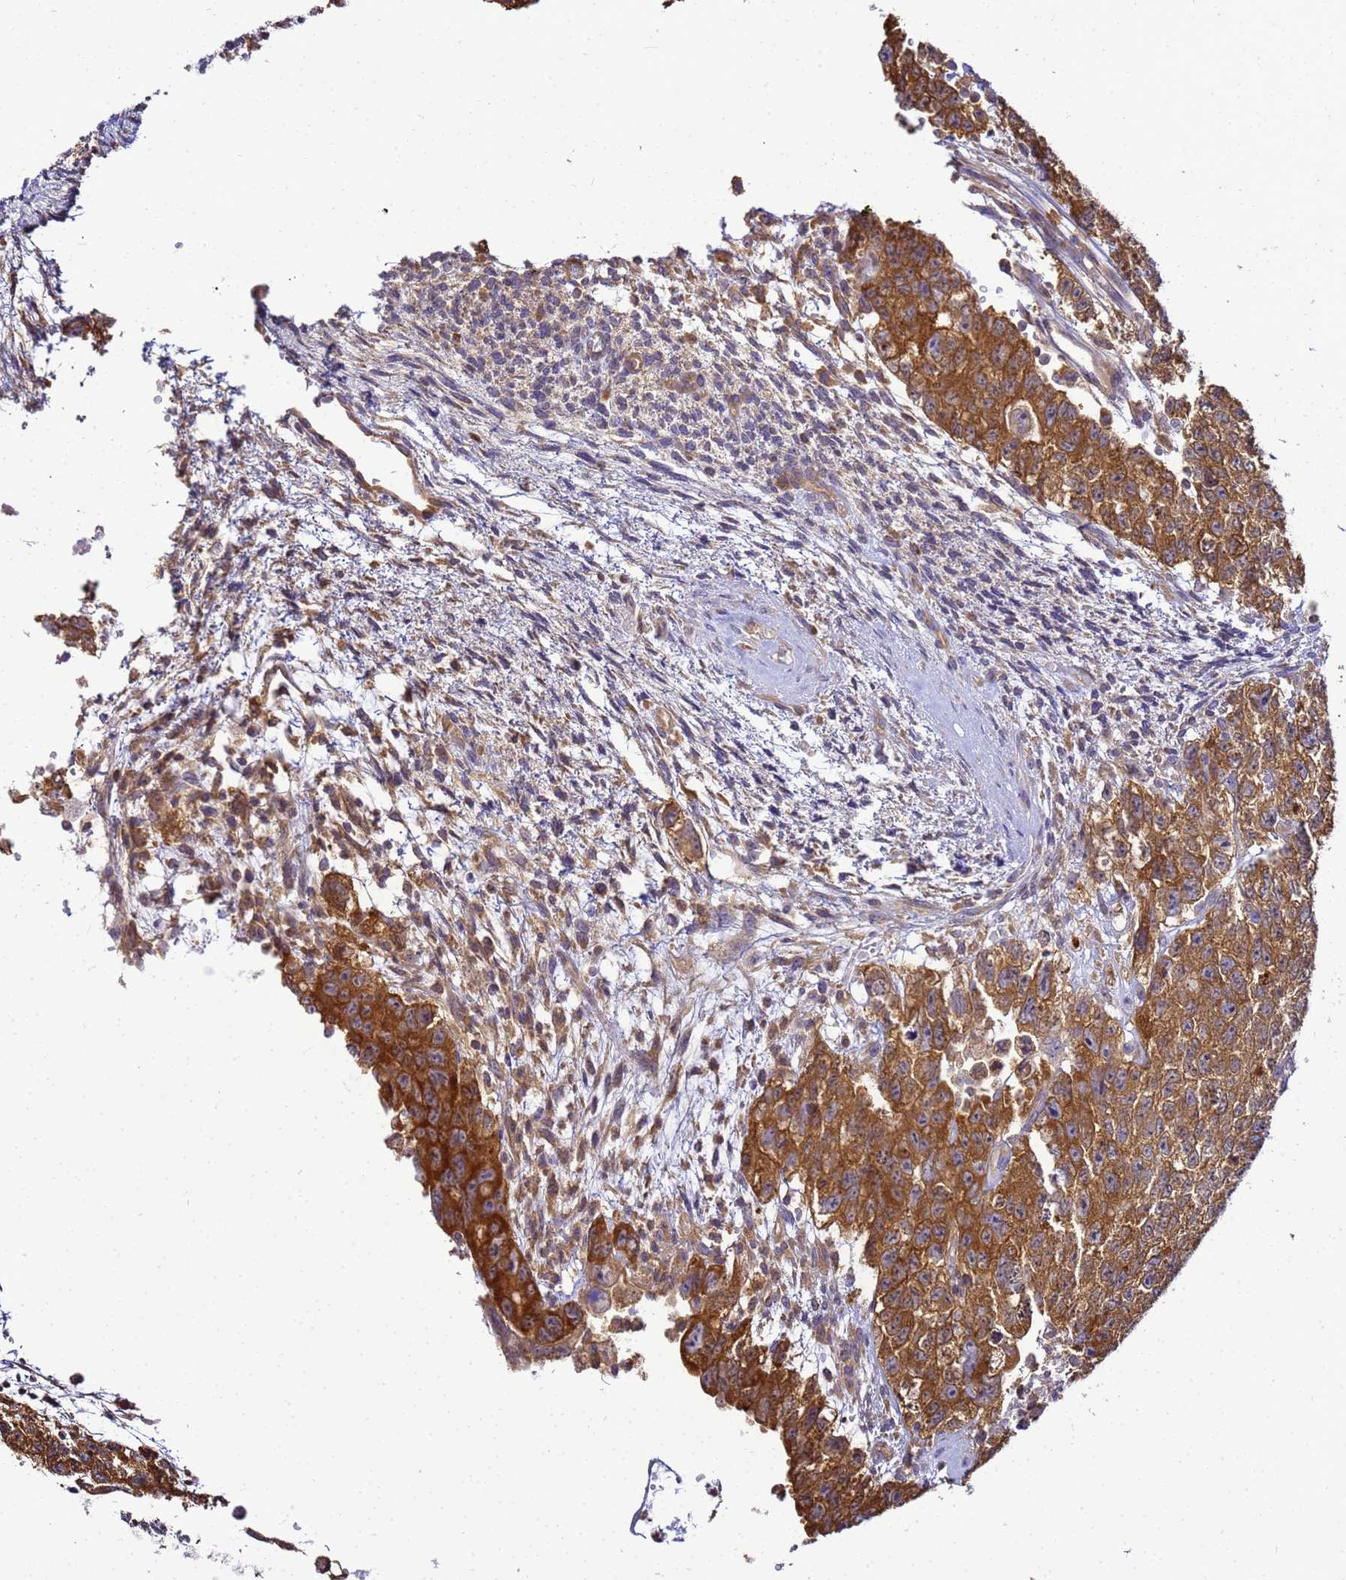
{"staining": {"intensity": "moderate", "quantity": ">75%", "location": "cytoplasmic/membranous"}, "tissue": "testis cancer", "cell_type": "Tumor cells", "image_type": "cancer", "snomed": [{"axis": "morphology", "description": "Carcinoma, Embryonal, NOS"}, {"axis": "topography", "description": "Testis"}], "caption": "An immunohistochemistry (IHC) micrograph of tumor tissue is shown. Protein staining in brown labels moderate cytoplasmic/membranous positivity in embryonal carcinoma (testis) within tumor cells.", "gene": "NARS1", "patient": {"sex": "male", "age": 26}}